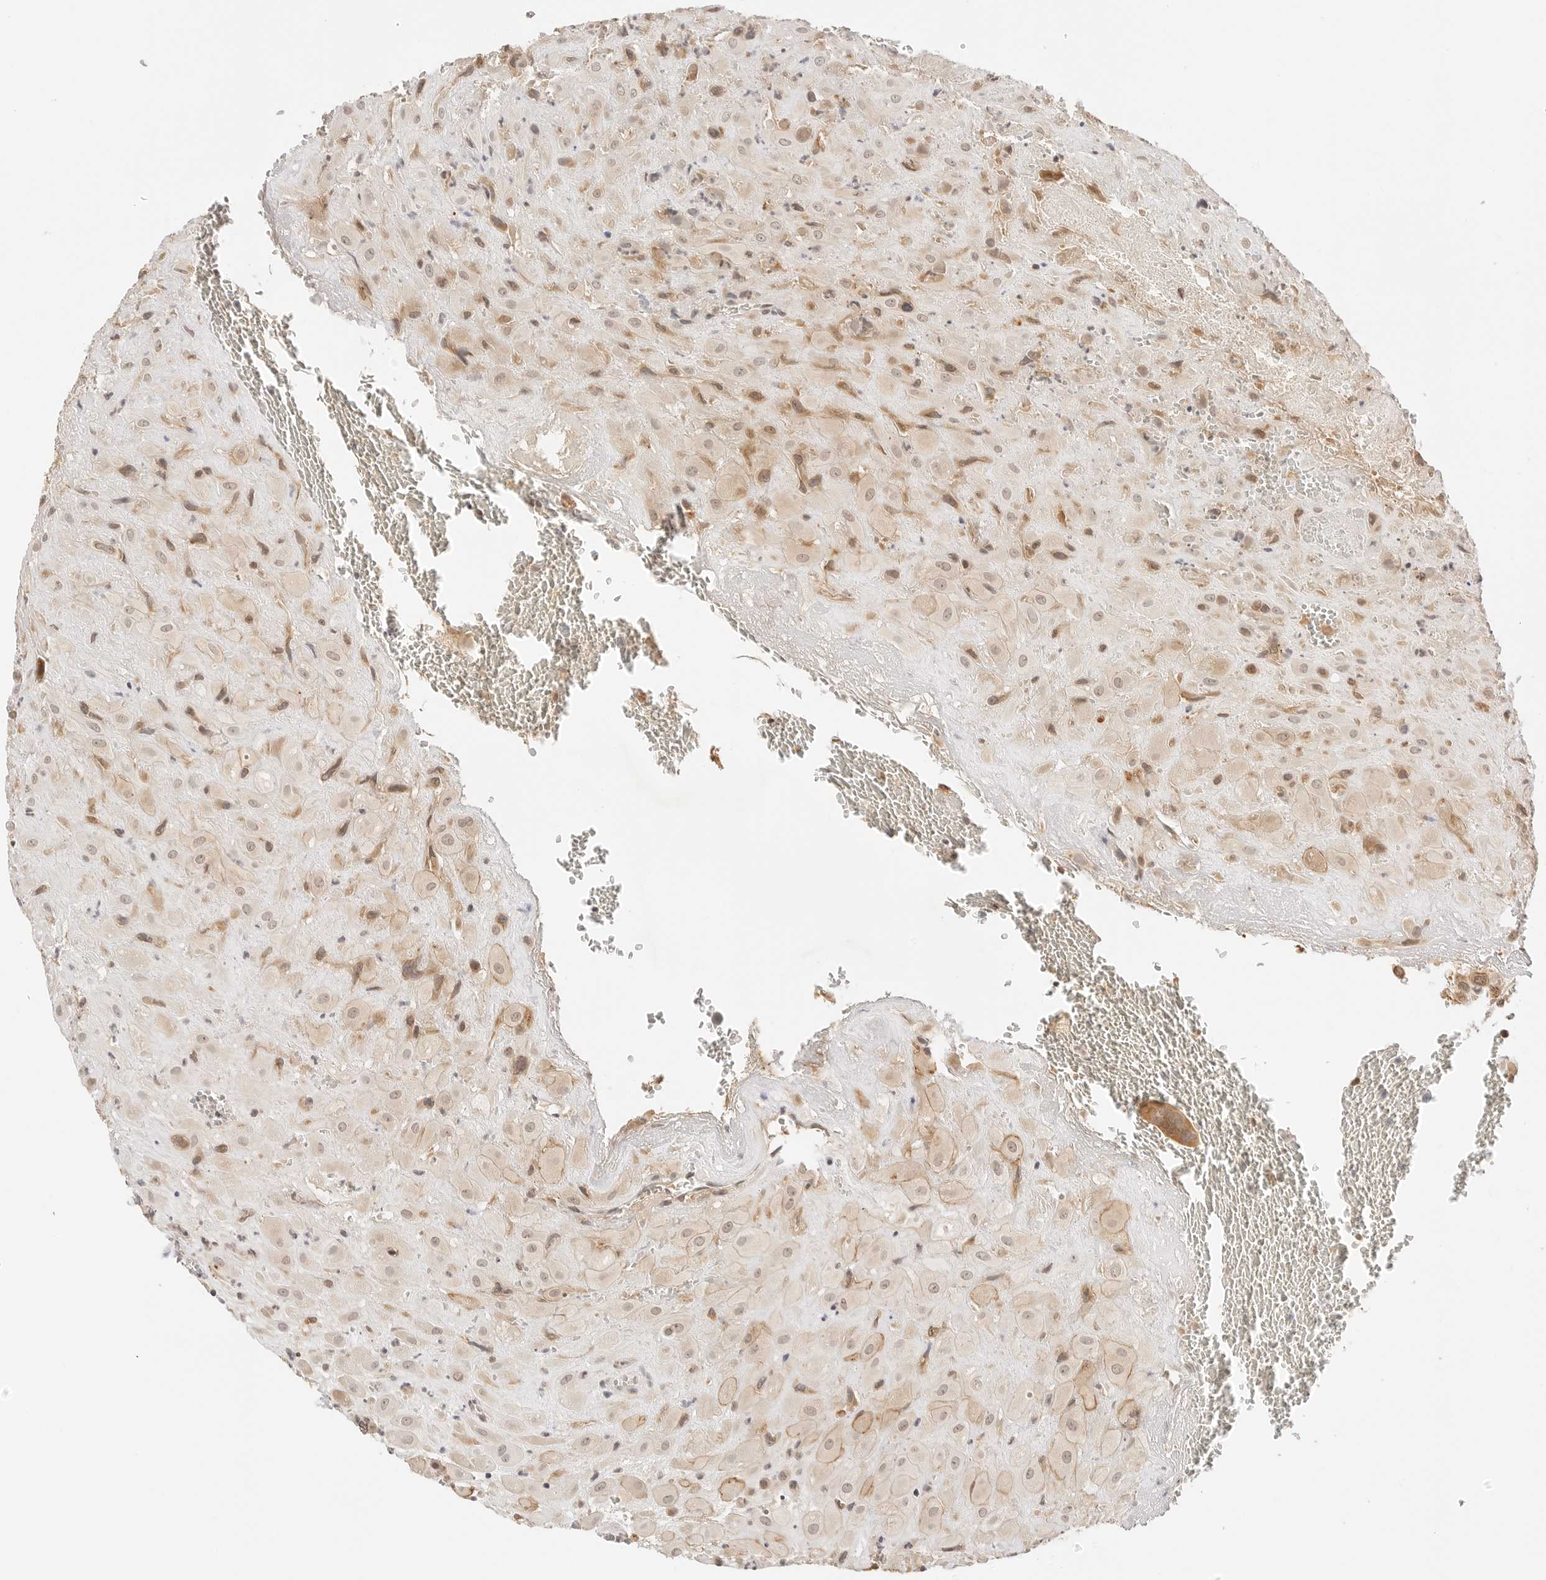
{"staining": {"intensity": "moderate", "quantity": "25%-75%", "location": "cytoplasmic/membranous,nuclear"}, "tissue": "placenta", "cell_type": "Decidual cells", "image_type": "normal", "snomed": [{"axis": "morphology", "description": "Normal tissue, NOS"}, {"axis": "topography", "description": "Placenta"}], "caption": "The histopathology image shows a brown stain indicating the presence of a protein in the cytoplasmic/membranous,nuclear of decidual cells in placenta. Using DAB (3,3'-diaminobenzidine) (brown) and hematoxylin (blue) stains, captured at high magnification using brightfield microscopy.", "gene": "SEPTIN4", "patient": {"sex": "female", "age": 35}}